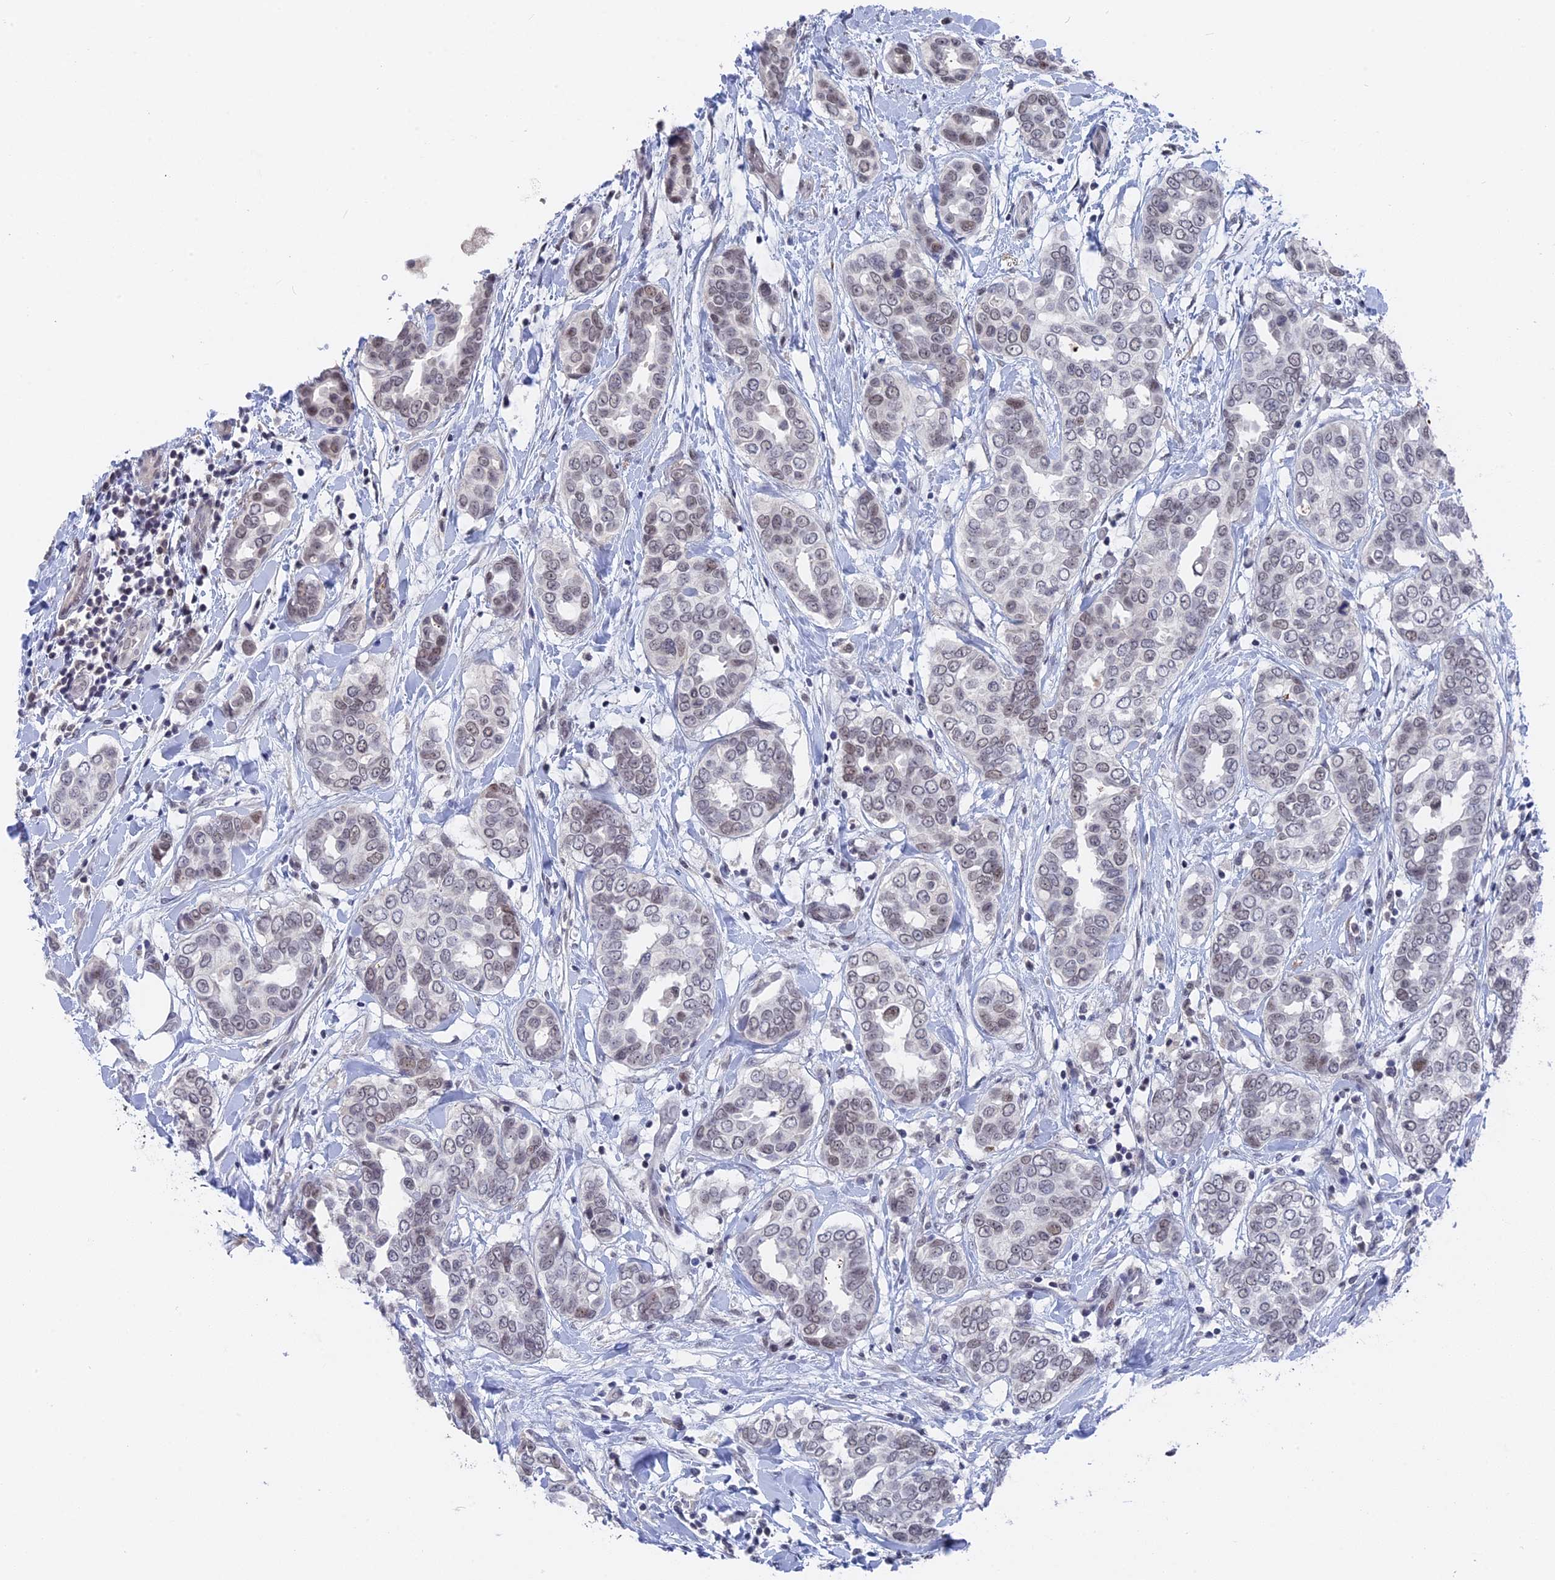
{"staining": {"intensity": "weak", "quantity": "25%-75%", "location": "nuclear"}, "tissue": "breast cancer", "cell_type": "Tumor cells", "image_type": "cancer", "snomed": [{"axis": "morphology", "description": "Lobular carcinoma"}, {"axis": "topography", "description": "Breast"}], "caption": "Weak nuclear protein positivity is seen in about 25%-75% of tumor cells in lobular carcinoma (breast).", "gene": "BRD2", "patient": {"sex": "female", "age": 51}}